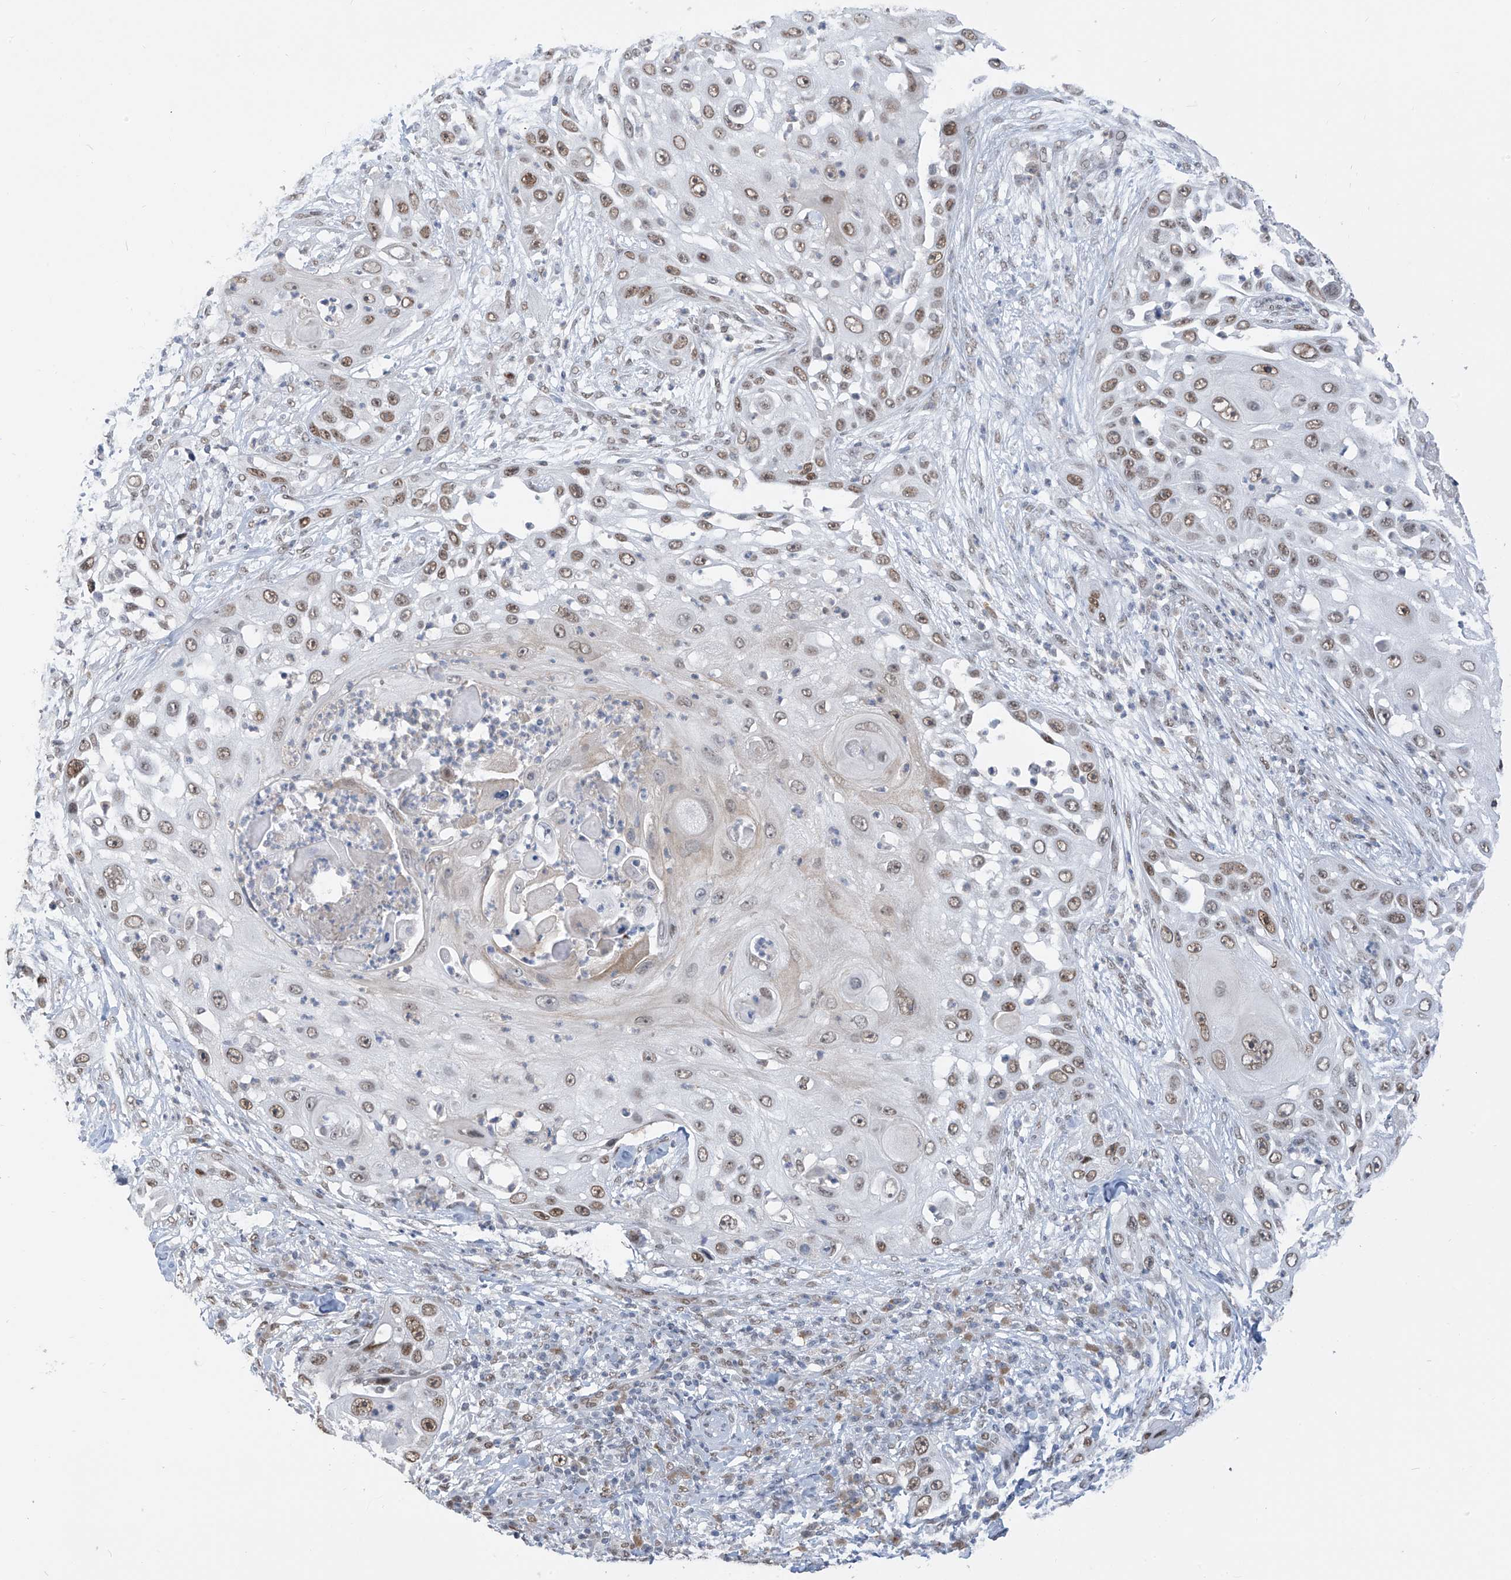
{"staining": {"intensity": "moderate", "quantity": ">75%", "location": "nuclear"}, "tissue": "skin cancer", "cell_type": "Tumor cells", "image_type": "cancer", "snomed": [{"axis": "morphology", "description": "Squamous cell carcinoma, NOS"}, {"axis": "topography", "description": "Skin"}], "caption": "Human skin cancer (squamous cell carcinoma) stained for a protein (brown) reveals moderate nuclear positive positivity in approximately >75% of tumor cells.", "gene": "MCM9", "patient": {"sex": "female", "age": 44}}